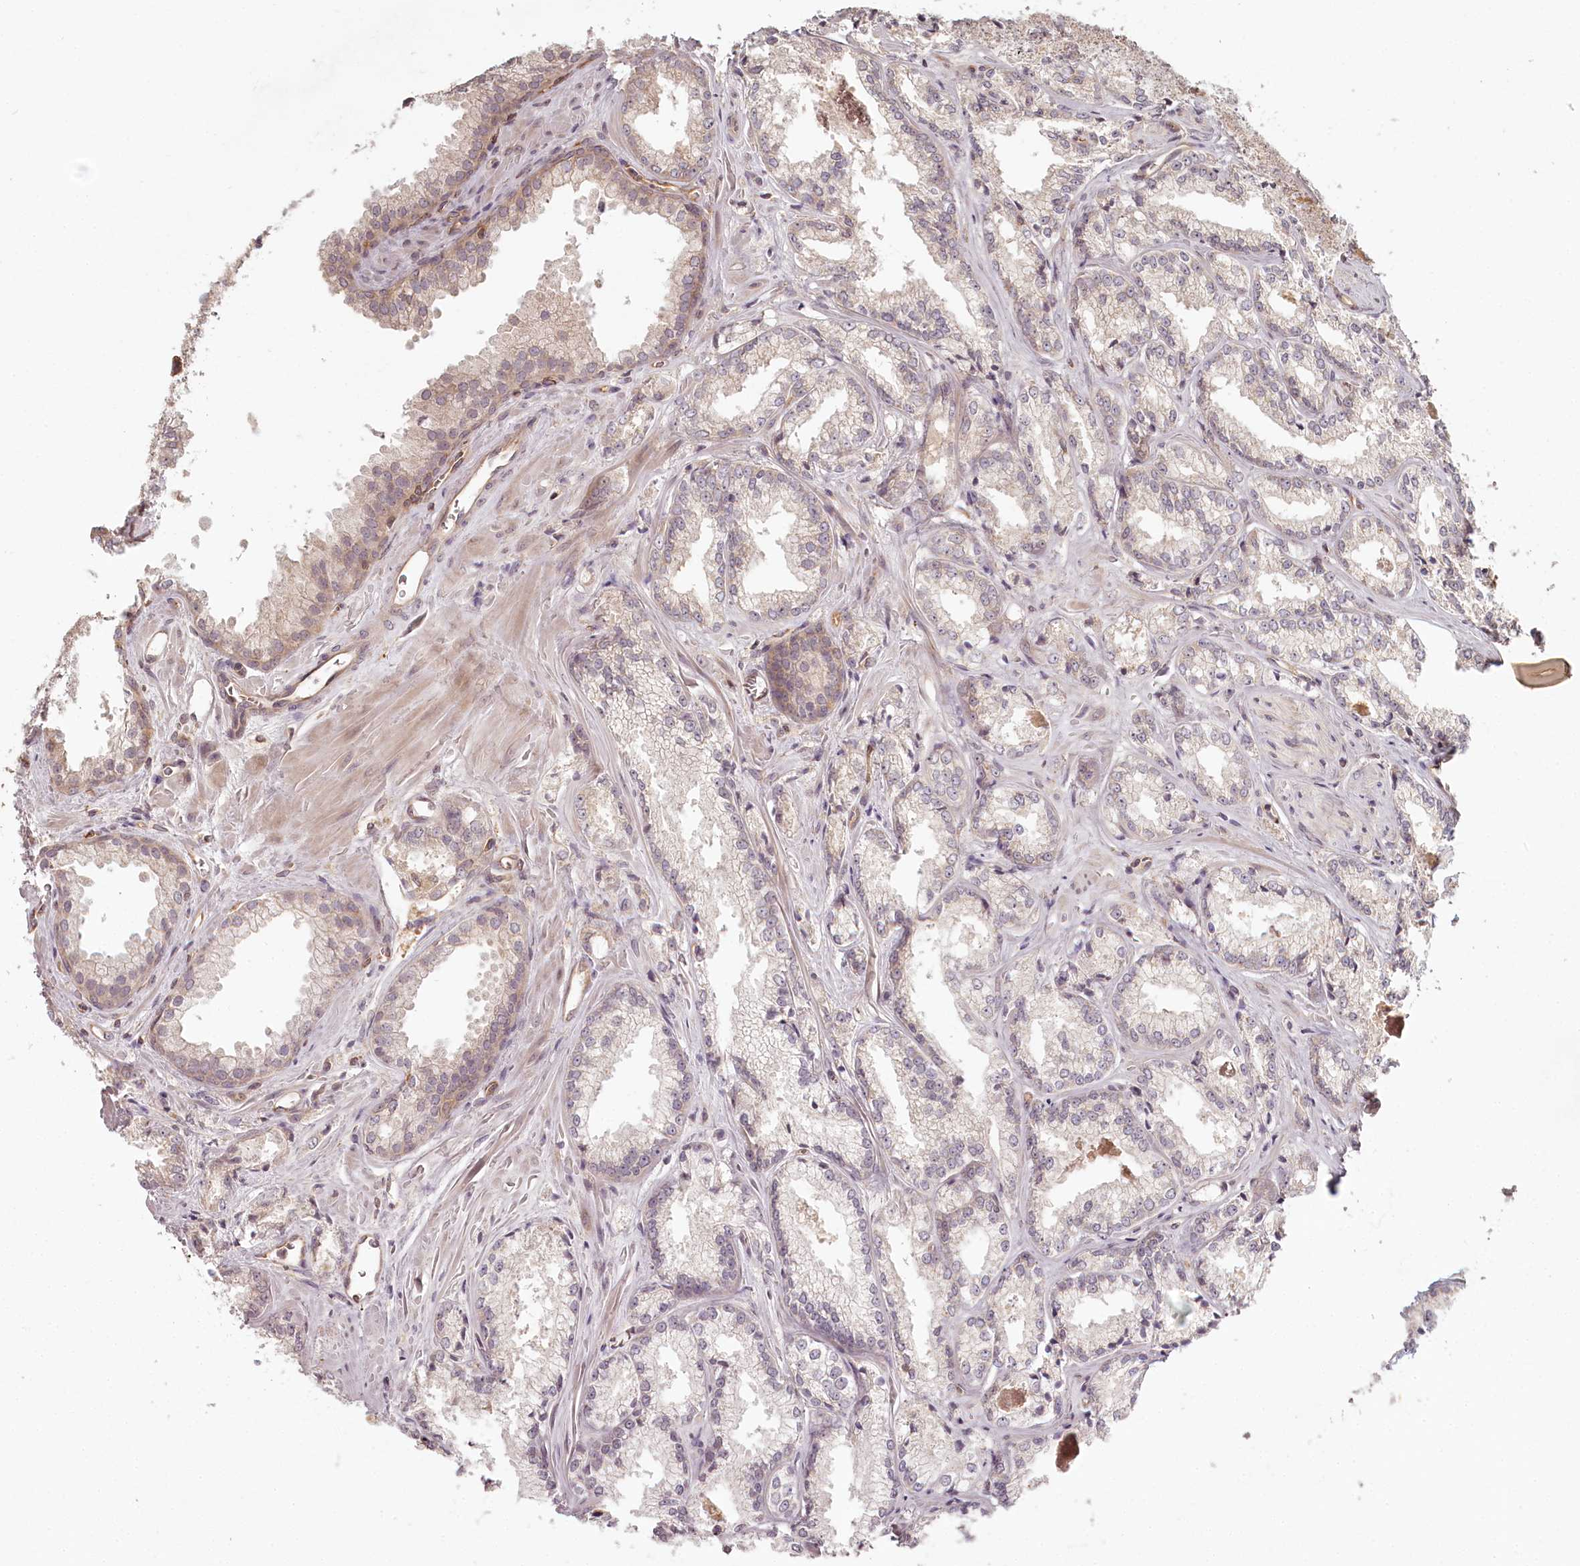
{"staining": {"intensity": "negative", "quantity": "none", "location": "none"}, "tissue": "prostate cancer", "cell_type": "Tumor cells", "image_type": "cancer", "snomed": [{"axis": "morphology", "description": "Adenocarcinoma, Low grade"}, {"axis": "topography", "description": "Prostate"}], "caption": "Image shows no protein staining in tumor cells of prostate cancer (adenocarcinoma (low-grade)) tissue. (Brightfield microscopy of DAB IHC at high magnification).", "gene": "TMIE", "patient": {"sex": "male", "age": 47}}